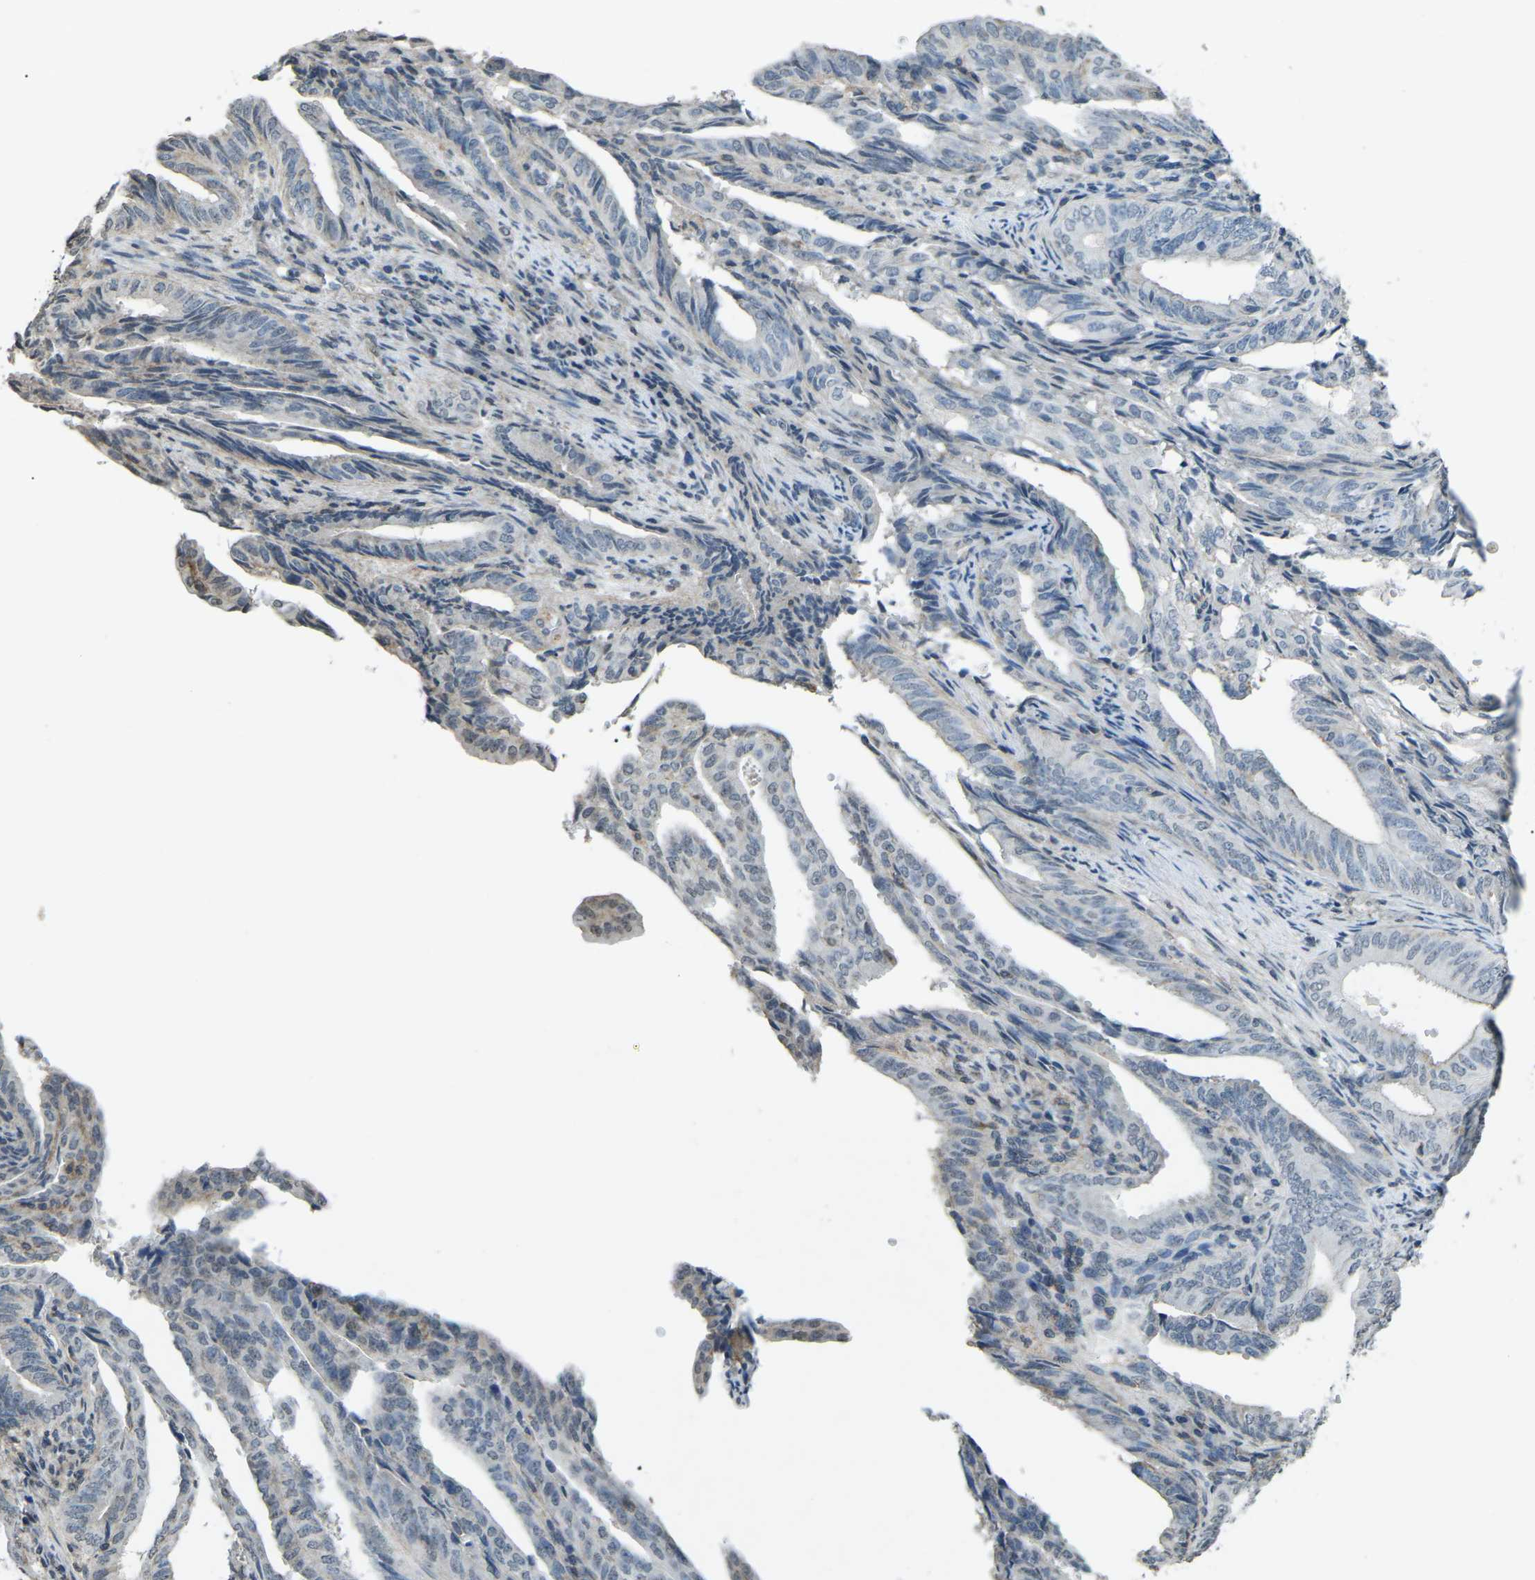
{"staining": {"intensity": "weak", "quantity": "<25%", "location": "cytoplasmic/membranous"}, "tissue": "endometrial cancer", "cell_type": "Tumor cells", "image_type": "cancer", "snomed": [{"axis": "morphology", "description": "Adenocarcinoma, NOS"}, {"axis": "topography", "description": "Endometrium"}], "caption": "This is an IHC image of human endometrial adenocarcinoma. There is no positivity in tumor cells.", "gene": "TFR2", "patient": {"sex": "female", "age": 58}}